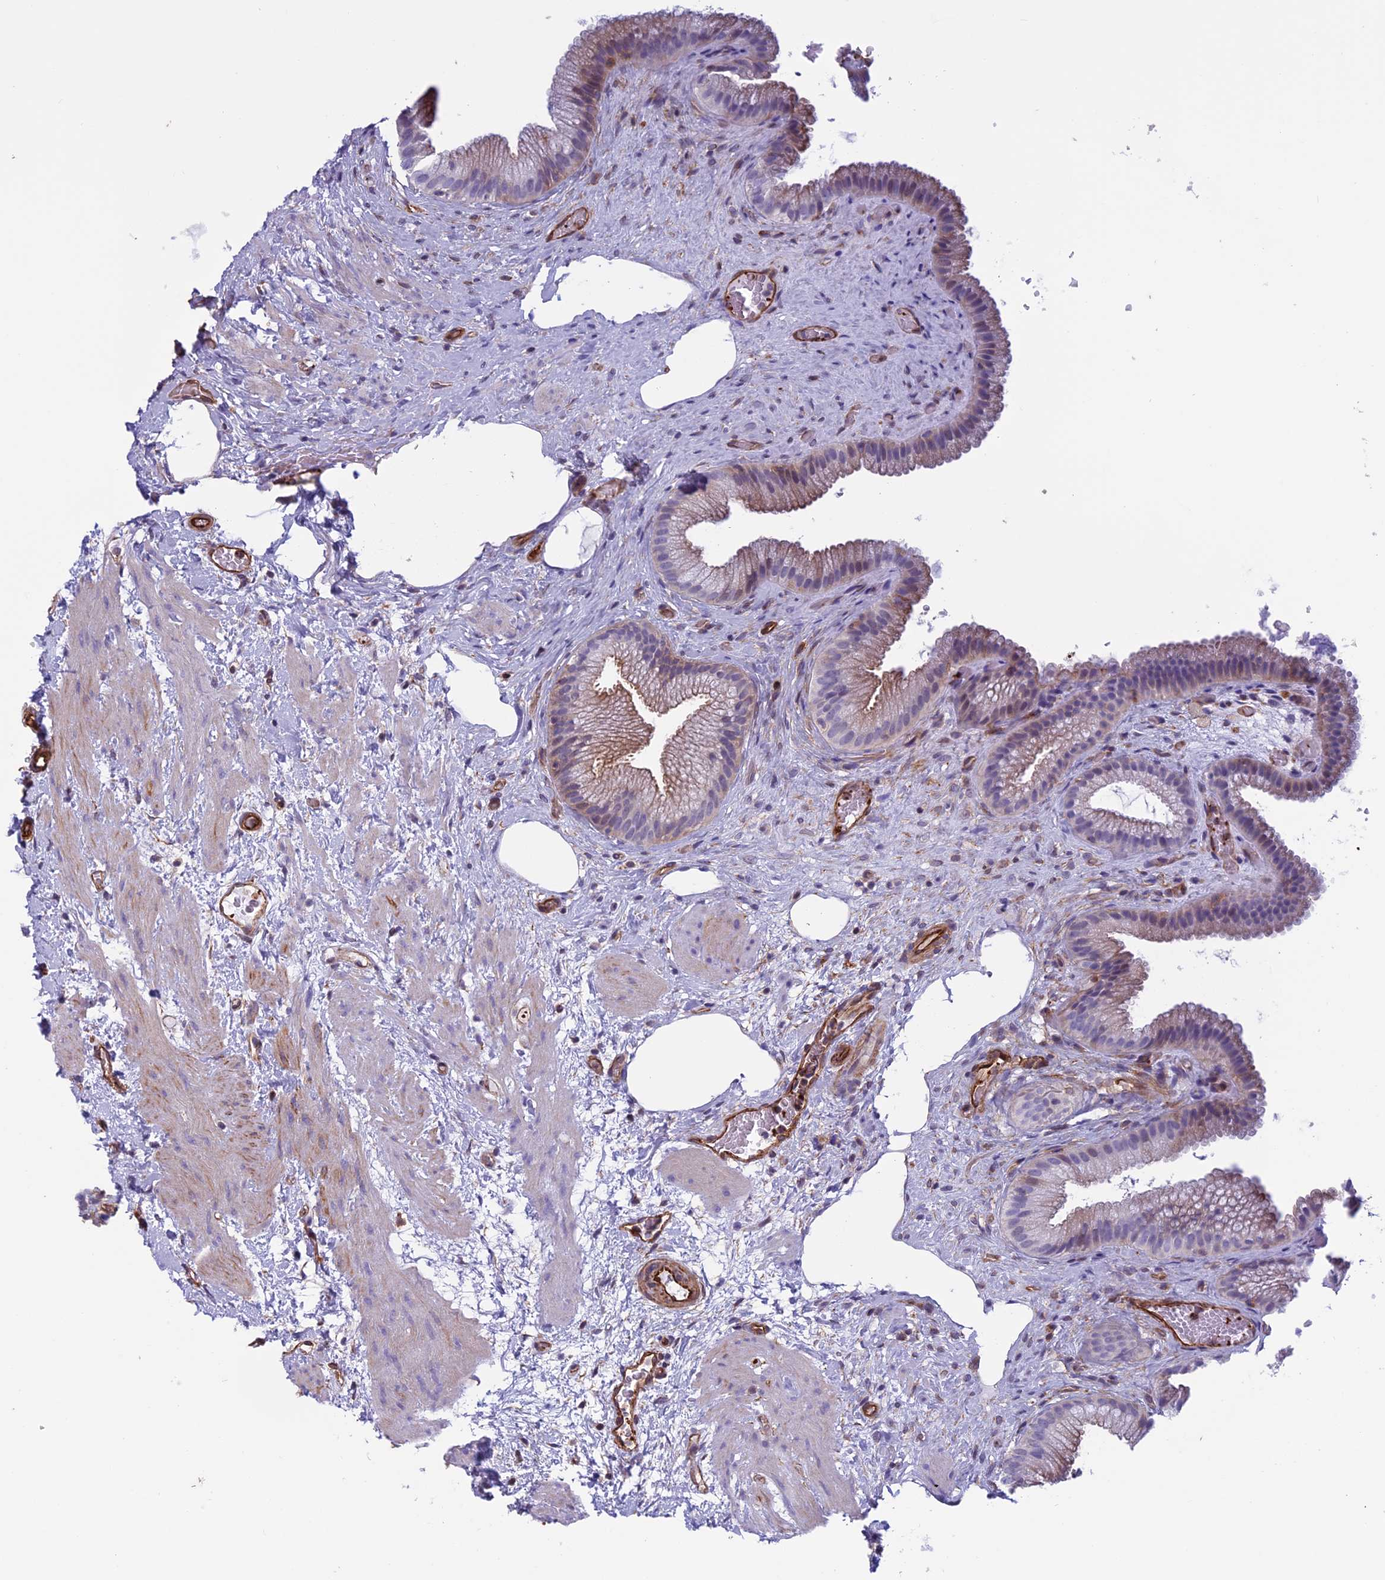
{"staining": {"intensity": "moderate", "quantity": "25%-75%", "location": "cytoplasmic/membranous,nuclear"}, "tissue": "gallbladder", "cell_type": "Glandular cells", "image_type": "normal", "snomed": [{"axis": "morphology", "description": "Normal tissue, NOS"}, {"axis": "morphology", "description": "Inflammation, NOS"}, {"axis": "topography", "description": "Gallbladder"}], "caption": "A brown stain shows moderate cytoplasmic/membranous,nuclear positivity of a protein in glandular cells of benign gallbladder.", "gene": "ANGPTL2", "patient": {"sex": "male", "age": 51}}